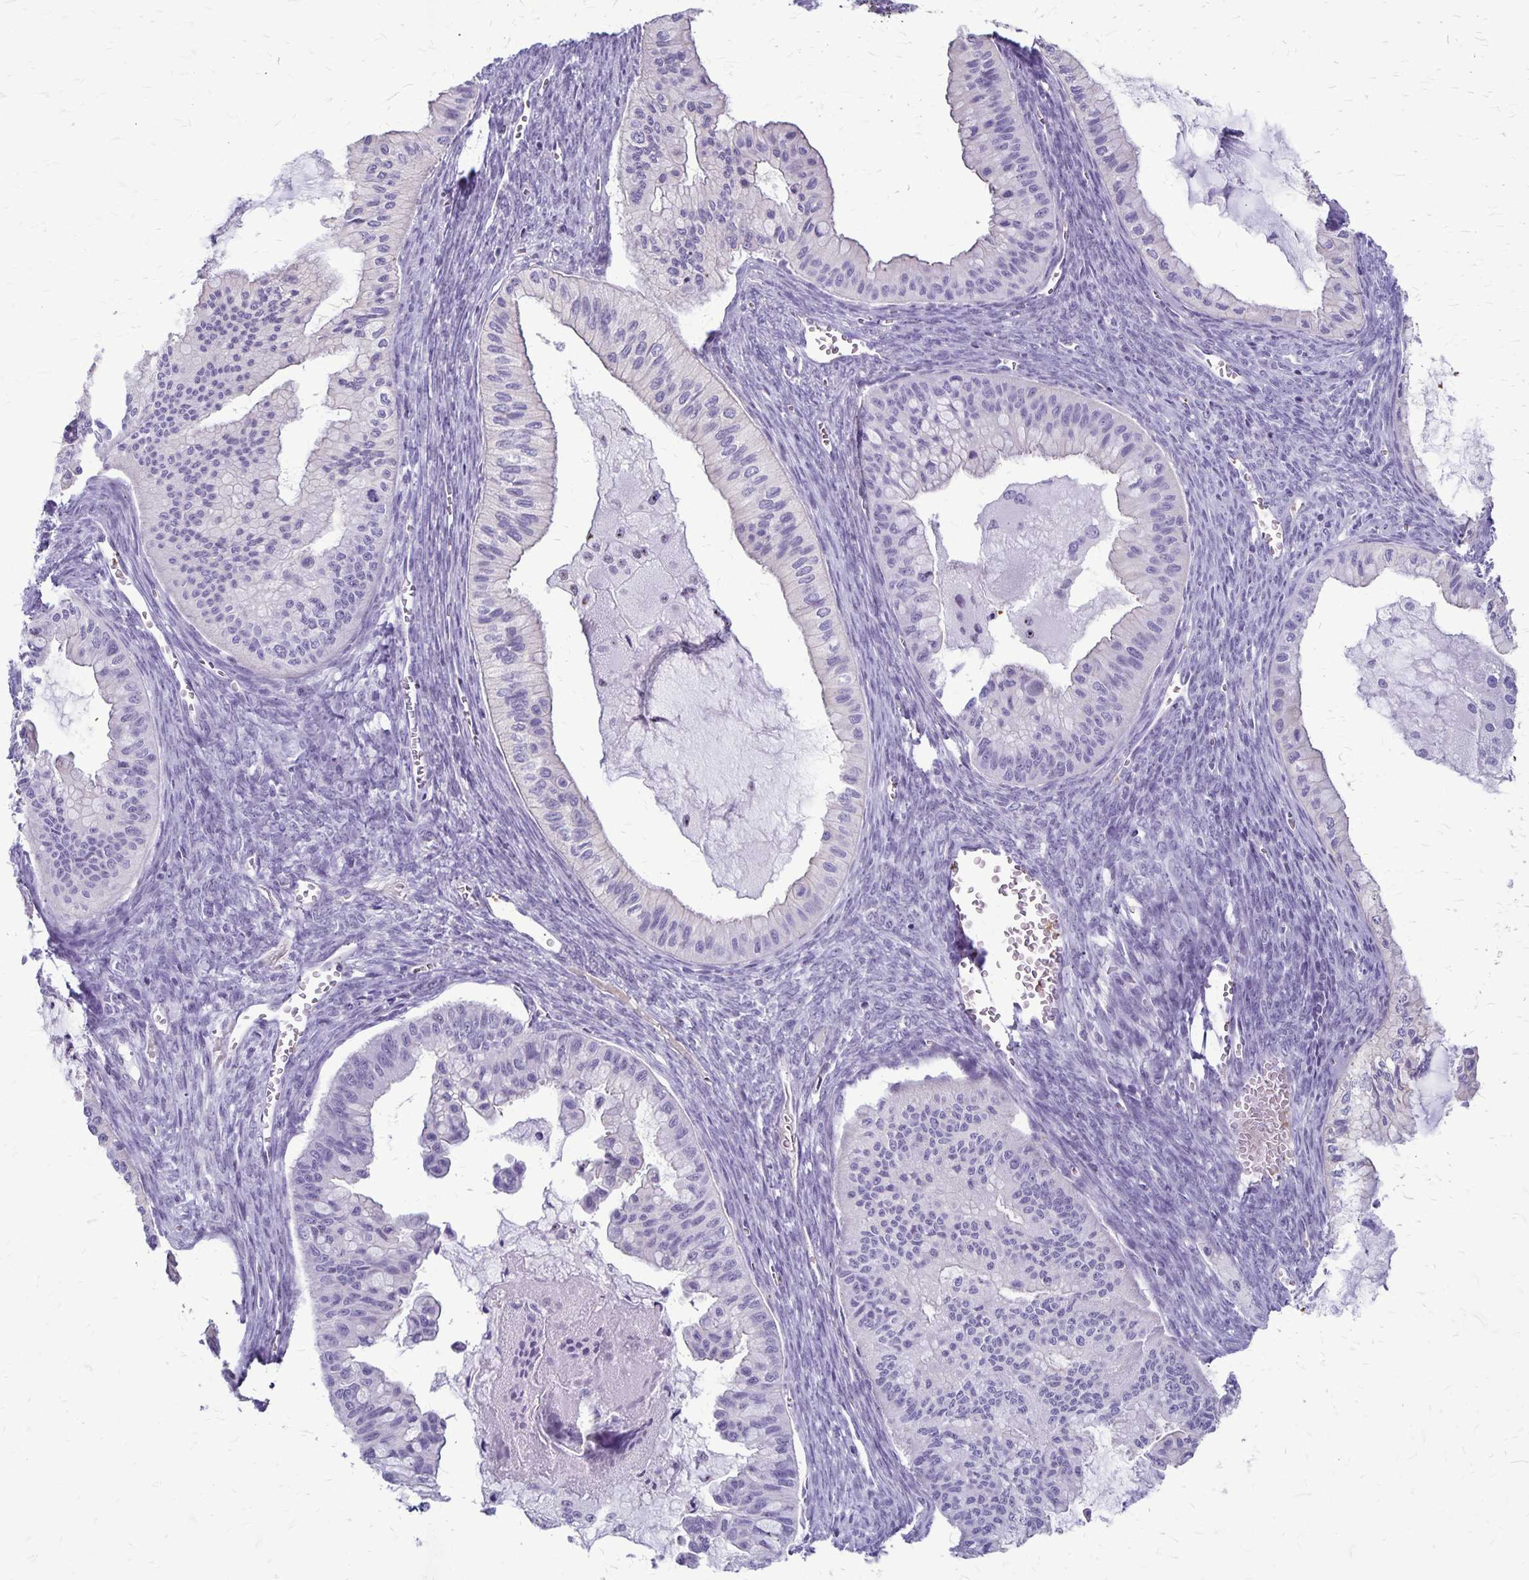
{"staining": {"intensity": "negative", "quantity": "none", "location": "none"}, "tissue": "ovarian cancer", "cell_type": "Tumor cells", "image_type": "cancer", "snomed": [{"axis": "morphology", "description": "Cystadenocarcinoma, mucinous, NOS"}, {"axis": "topography", "description": "Ovary"}], "caption": "Immunohistochemistry (IHC) micrograph of ovarian cancer stained for a protein (brown), which exhibits no staining in tumor cells. The staining is performed using DAB (3,3'-diaminobenzidine) brown chromogen with nuclei counter-stained in using hematoxylin.", "gene": "GP9", "patient": {"sex": "female", "age": 72}}